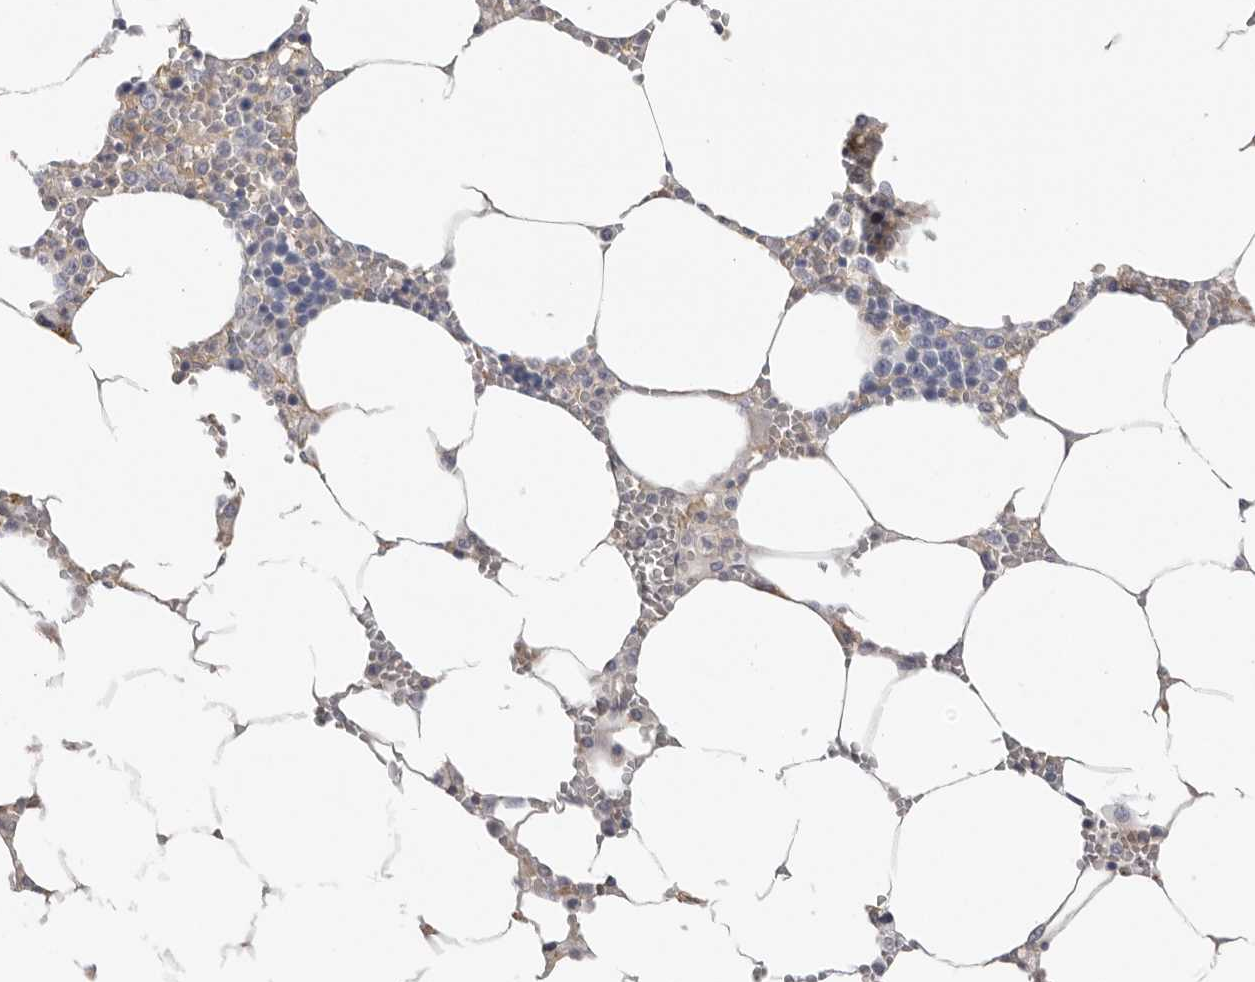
{"staining": {"intensity": "weak", "quantity": "25%-75%", "location": "cytoplasmic/membranous"}, "tissue": "bone marrow", "cell_type": "Hematopoietic cells", "image_type": "normal", "snomed": [{"axis": "morphology", "description": "Normal tissue, NOS"}, {"axis": "topography", "description": "Bone marrow"}], "caption": "This histopathology image exhibits IHC staining of unremarkable human bone marrow, with low weak cytoplasmic/membranous expression in approximately 25%-75% of hematopoietic cells.", "gene": "WDTC1", "patient": {"sex": "male", "age": 70}}